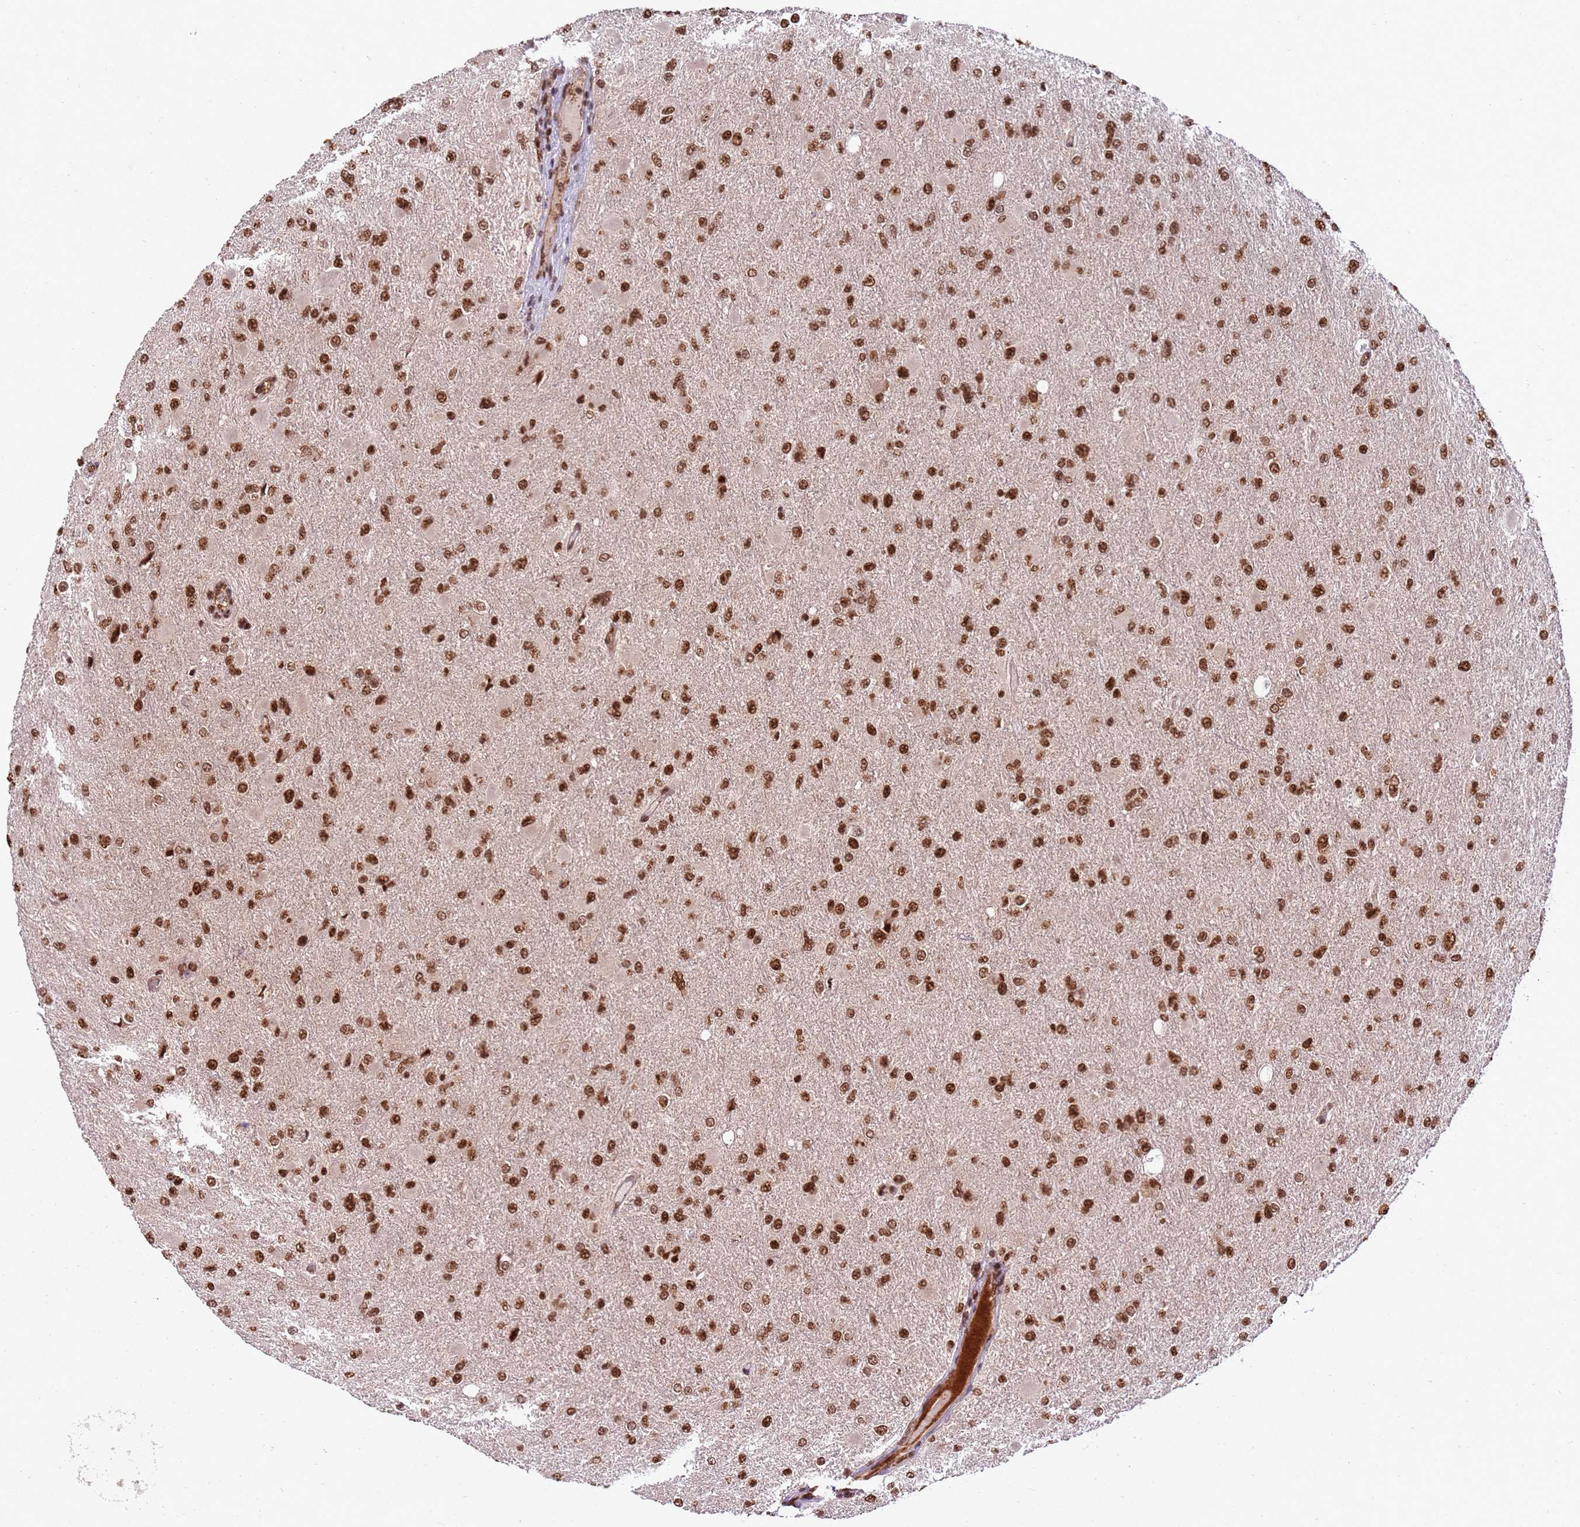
{"staining": {"intensity": "strong", "quantity": ">75%", "location": "nuclear"}, "tissue": "glioma", "cell_type": "Tumor cells", "image_type": "cancer", "snomed": [{"axis": "morphology", "description": "Glioma, malignant, High grade"}, {"axis": "topography", "description": "Cerebral cortex"}], "caption": "The photomicrograph demonstrates a brown stain indicating the presence of a protein in the nuclear of tumor cells in malignant high-grade glioma. (IHC, brightfield microscopy, high magnification).", "gene": "ZBTB12", "patient": {"sex": "female", "age": 36}}